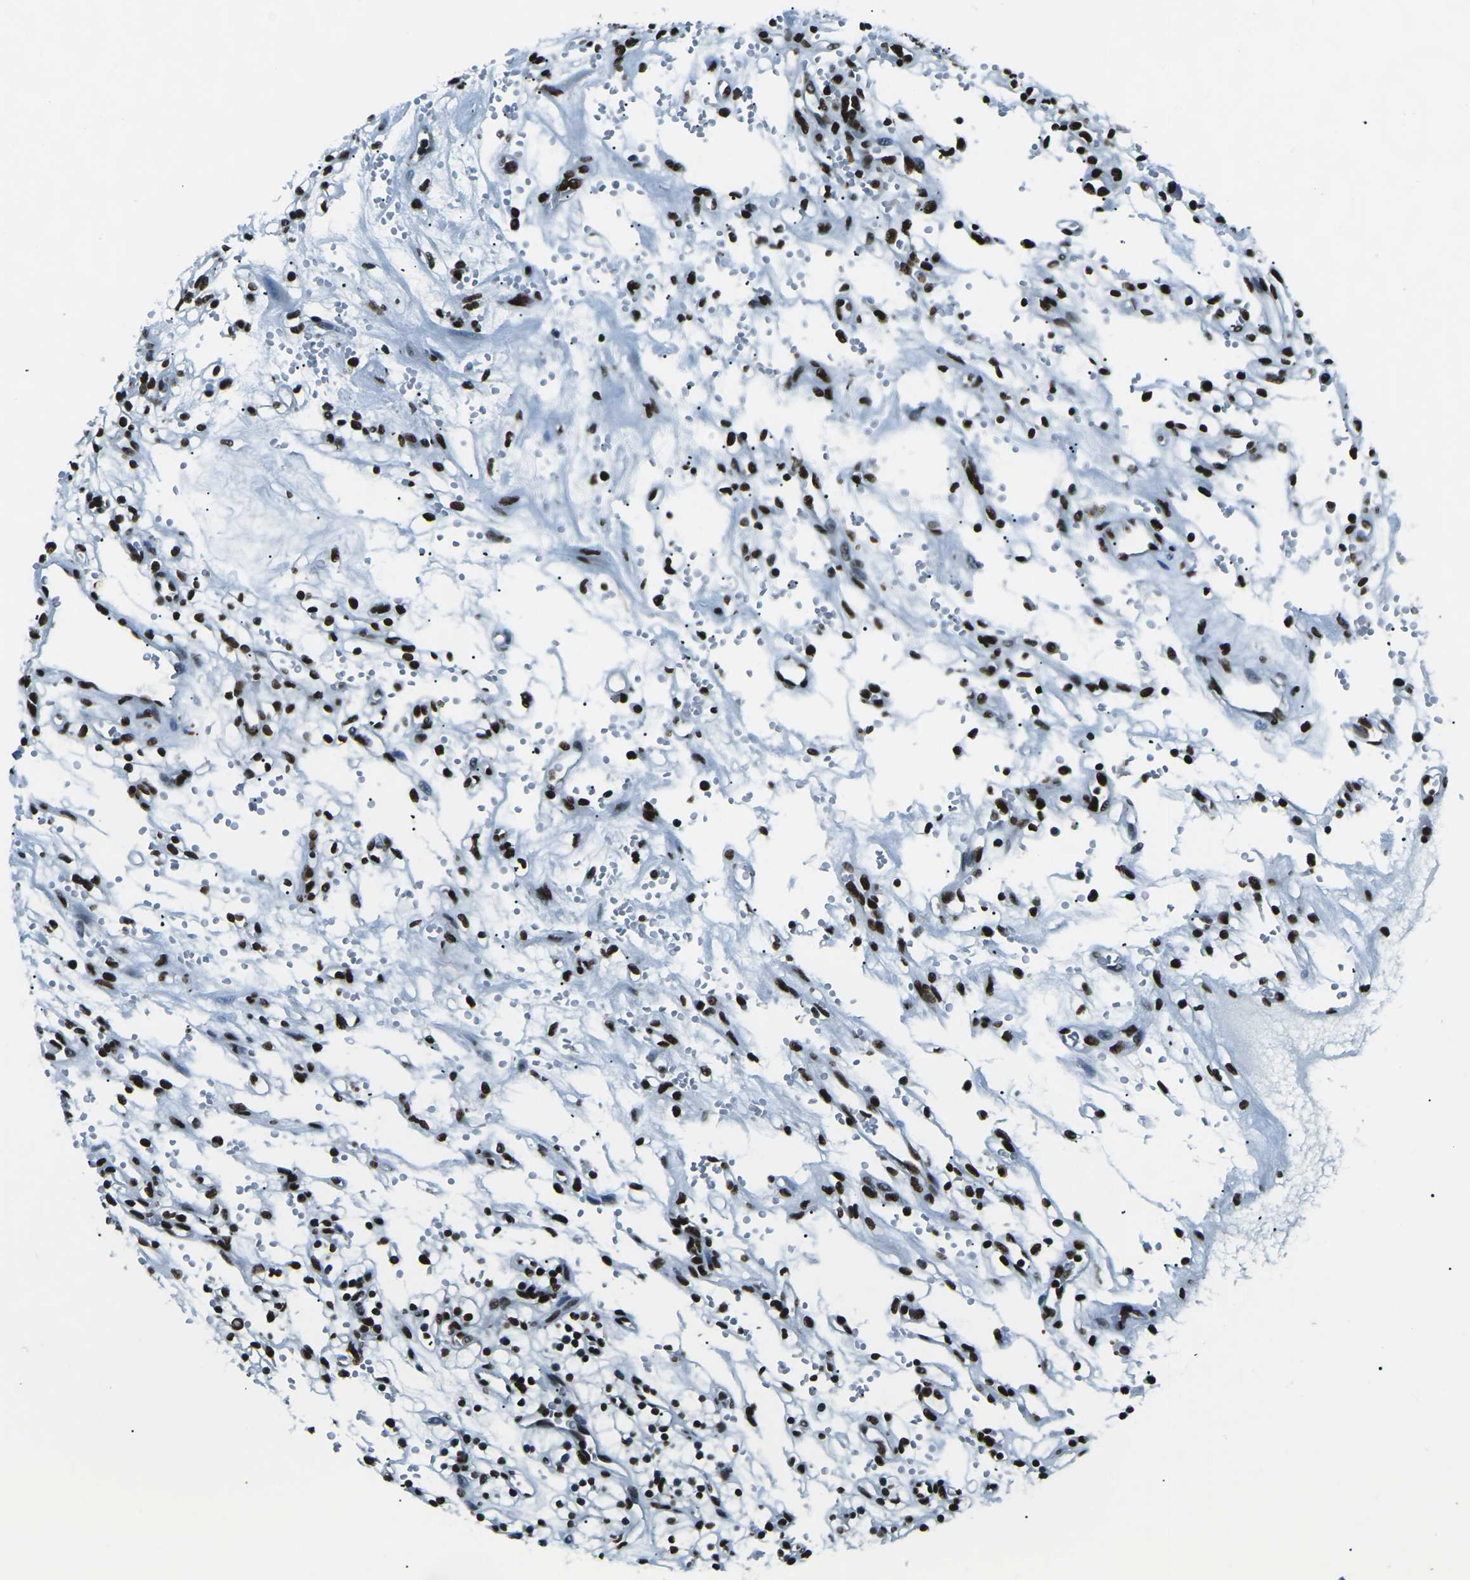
{"staining": {"intensity": "strong", "quantity": ">75%", "location": "nuclear"}, "tissue": "renal cancer", "cell_type": "Tumor cells", "image_type": "cancer", "snomed": [{"axis": "morphology", "description": "Adenocarcinoma, NOS"}, {"axis": "topography", "description": "Kidney"}], "caption": "Renal adenocarcinoma was stained to show a protein in brown. There is high levels of strong nuclear staining in about >75% of tumor cells. (DAB (3,3'-diaminobenzidine) IHC with brightfield microscopy, high magnification).", "gene": "HNRNPL", "patient": {"sex": "female", "age": 57}}